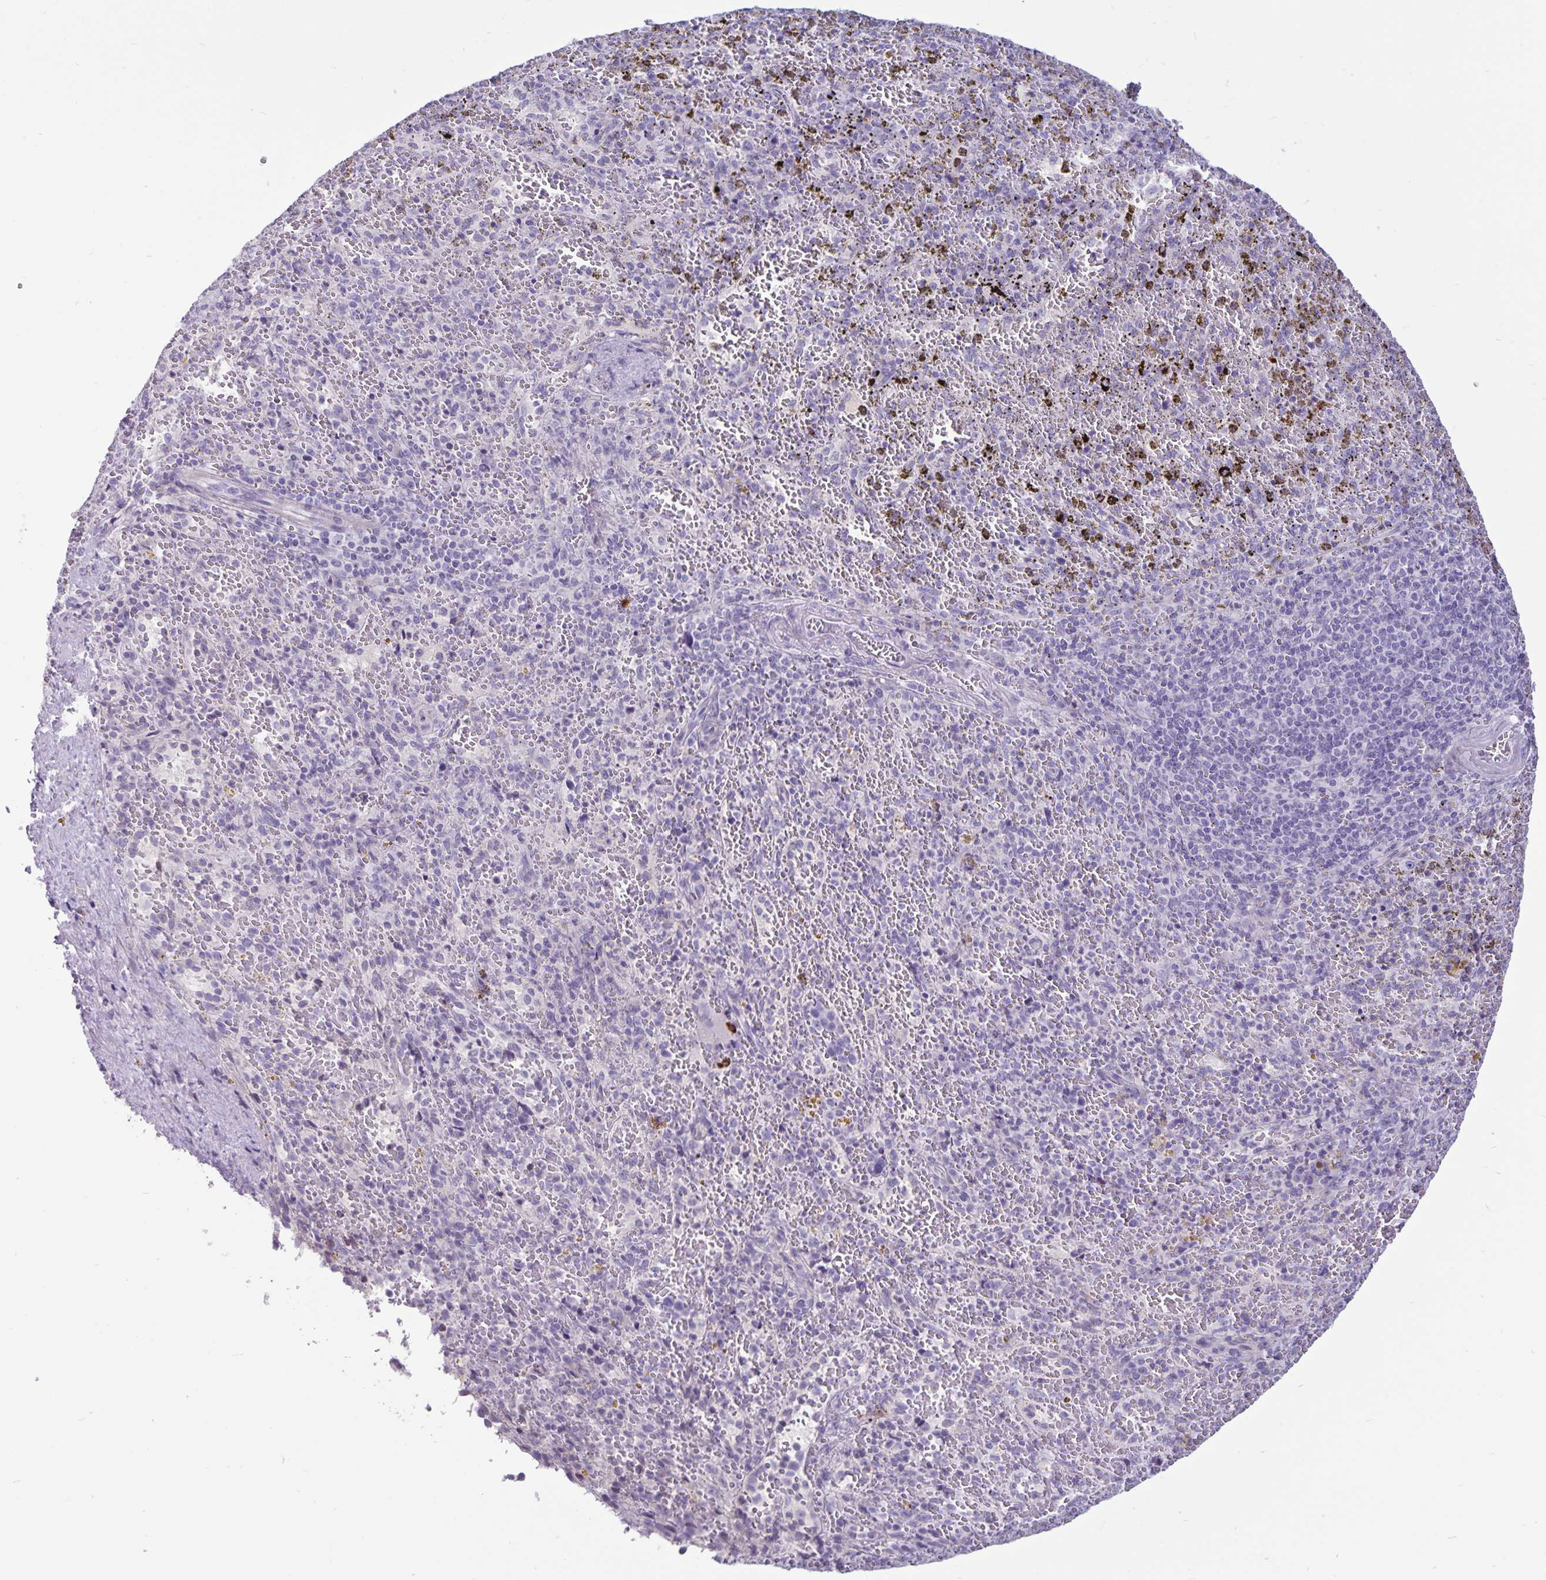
{"staining": {"intensity": "negative", "quantity": "none", "location": "none"}, "tissue": "spleen", "cell_type": "Cells in red pulp", "image_type": "normal", "snomed": [{"axis": "morphology", "description": "Normal tissue, NOS"}, {"axis": "topography", "description": "Spleen"}], "caption": "DAB immunohistochemical staining of unremarkable human spleen shows no significant staining in cells in red pulp.", "gene": "IBTK", "patient": {"sex": "female", "age": 50}}